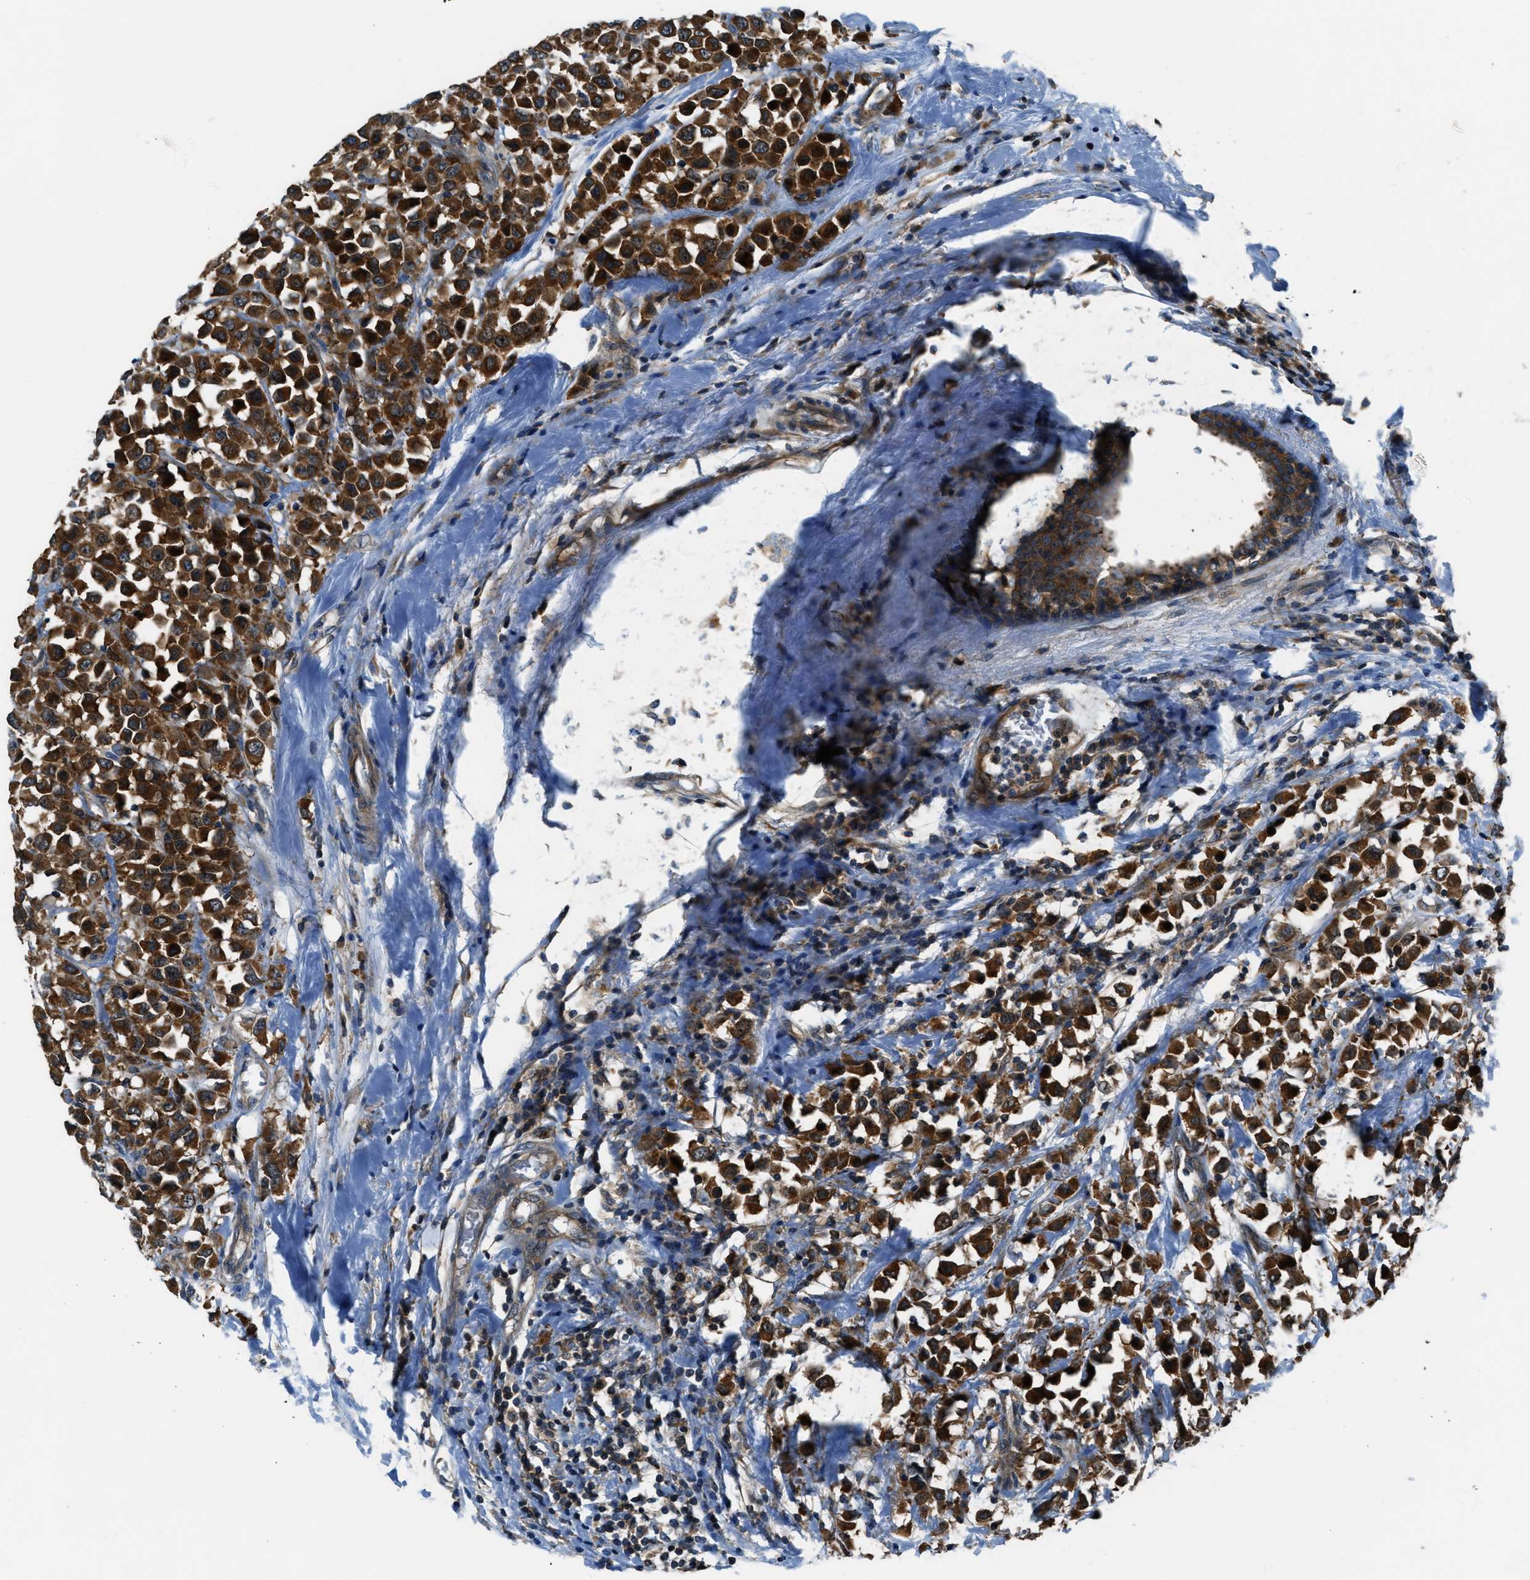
{"staining": {"intensity": "strong", "quantity": ">75%", "location": "cytoplasmic/membranous"}, "tissue": "breast cancer", "cell_type": "Tumor cells", "image_type": "cancer", "snomed": [{"axis": "morphology", "description": "Duct carcinoma"}, {"axis": "topography", "description": "Breast"}], "caption": "The immunohistochemical stain highlights strong cytoplasmic/membranous staining in tumor cells of invasive ductal carcinoma (breast) tissue. The protein of interest is shown in brown color, while the nuclei are stained blue.", "gene": "ARFGAP2", "patient": {"sex": "female", "age": 61}}